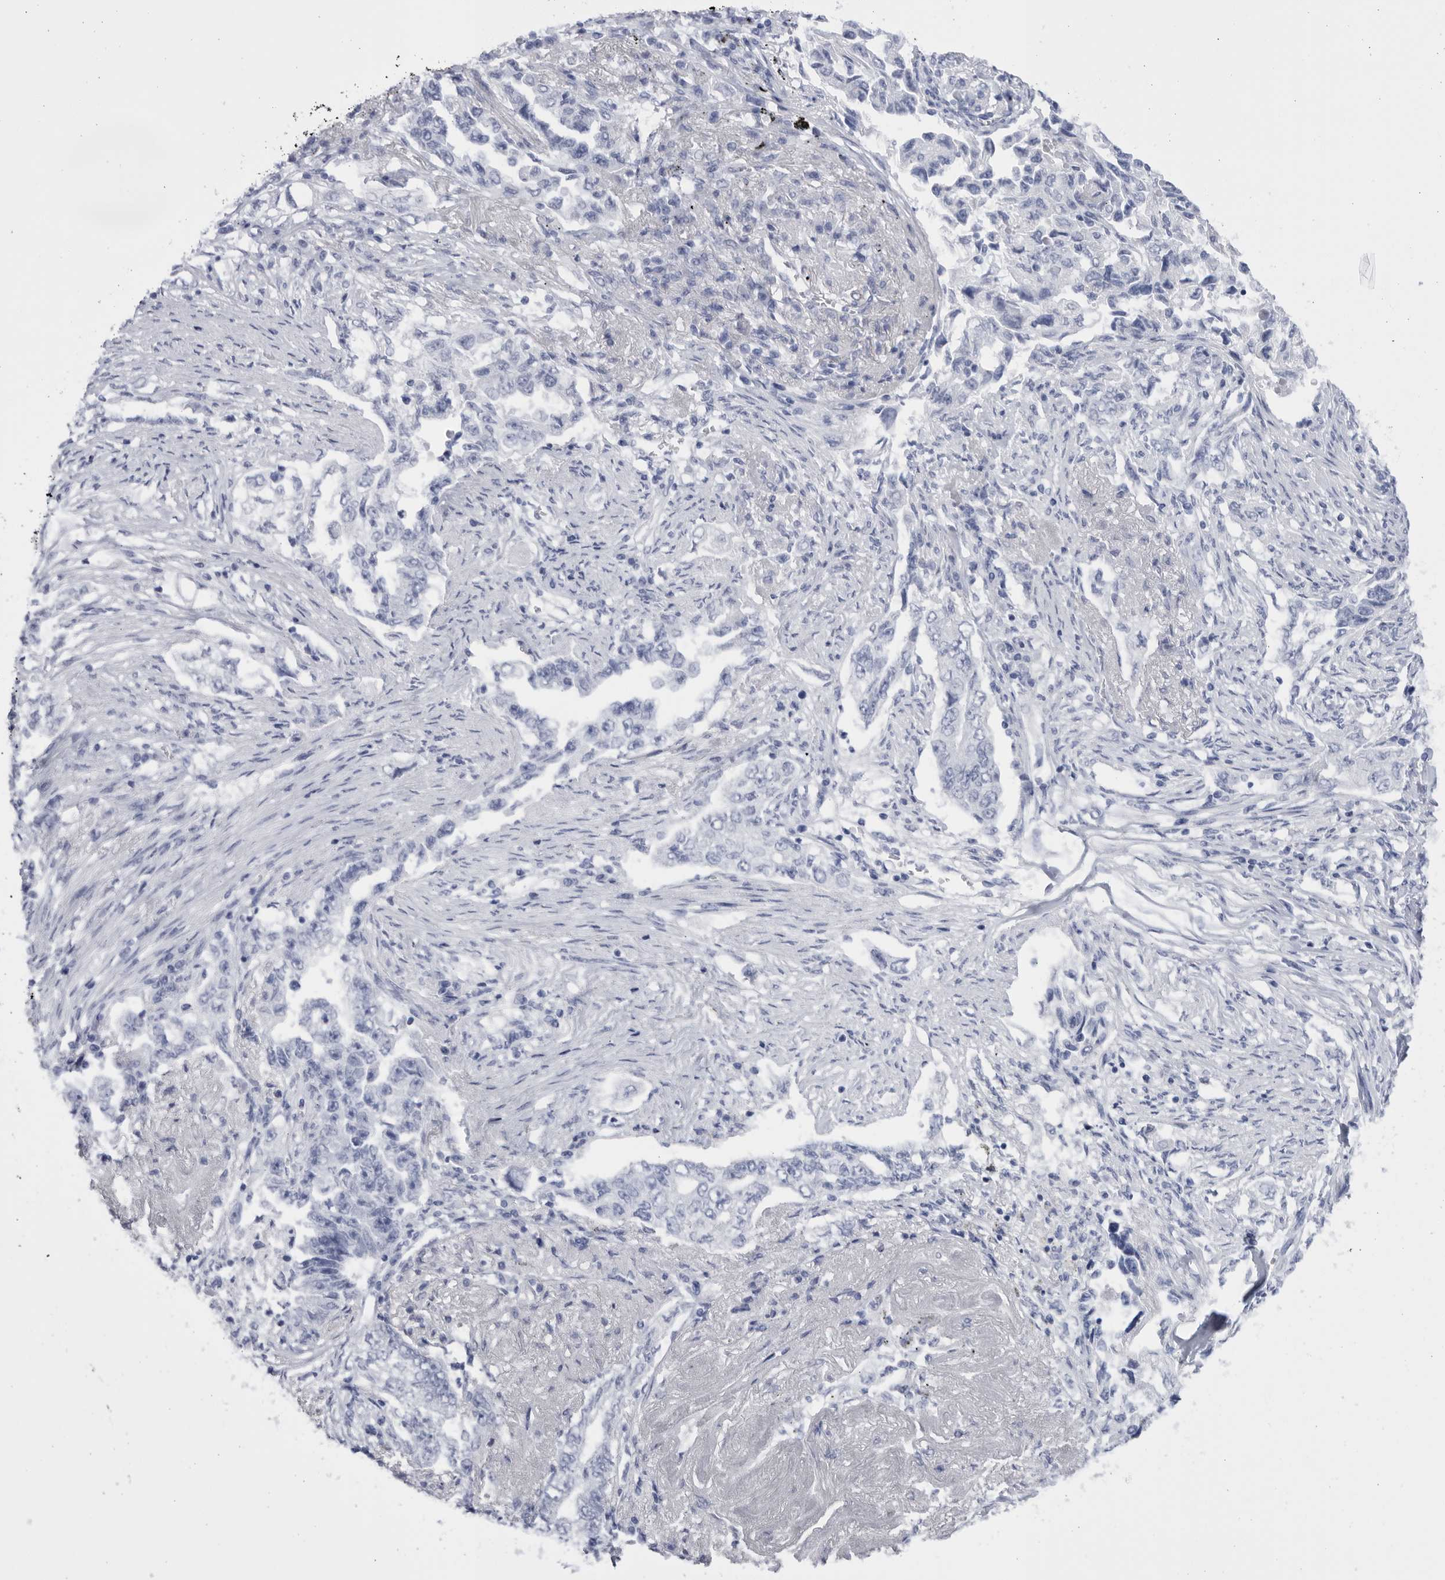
{"staining": {"intensity": "negative", "quantity": "none", "location": "none"}, "tissue": "lung cancer", "cell_type": "Tumor cells", "image_type": "cancer", "snomed": [{"axis": "morphology", "description": "Adenocarcinoma, NOS"}, {"axis": "topography", "description": "Lung"}], "caption": "High magnification brightfield microscopy of lung cancer stained with DAB (brown) and counterstained with hematoxylin (blue): tumor cells show no significant positivity. The staining was performed using DAB (3,3'-diaminobenzidine) to visualize the protein expression in brown, while the nuclei were stained in blue with hematoxylin (Magnification: 20x).", "gene": "CCDC181", "patient": {"sex": "female", "age": 51}}